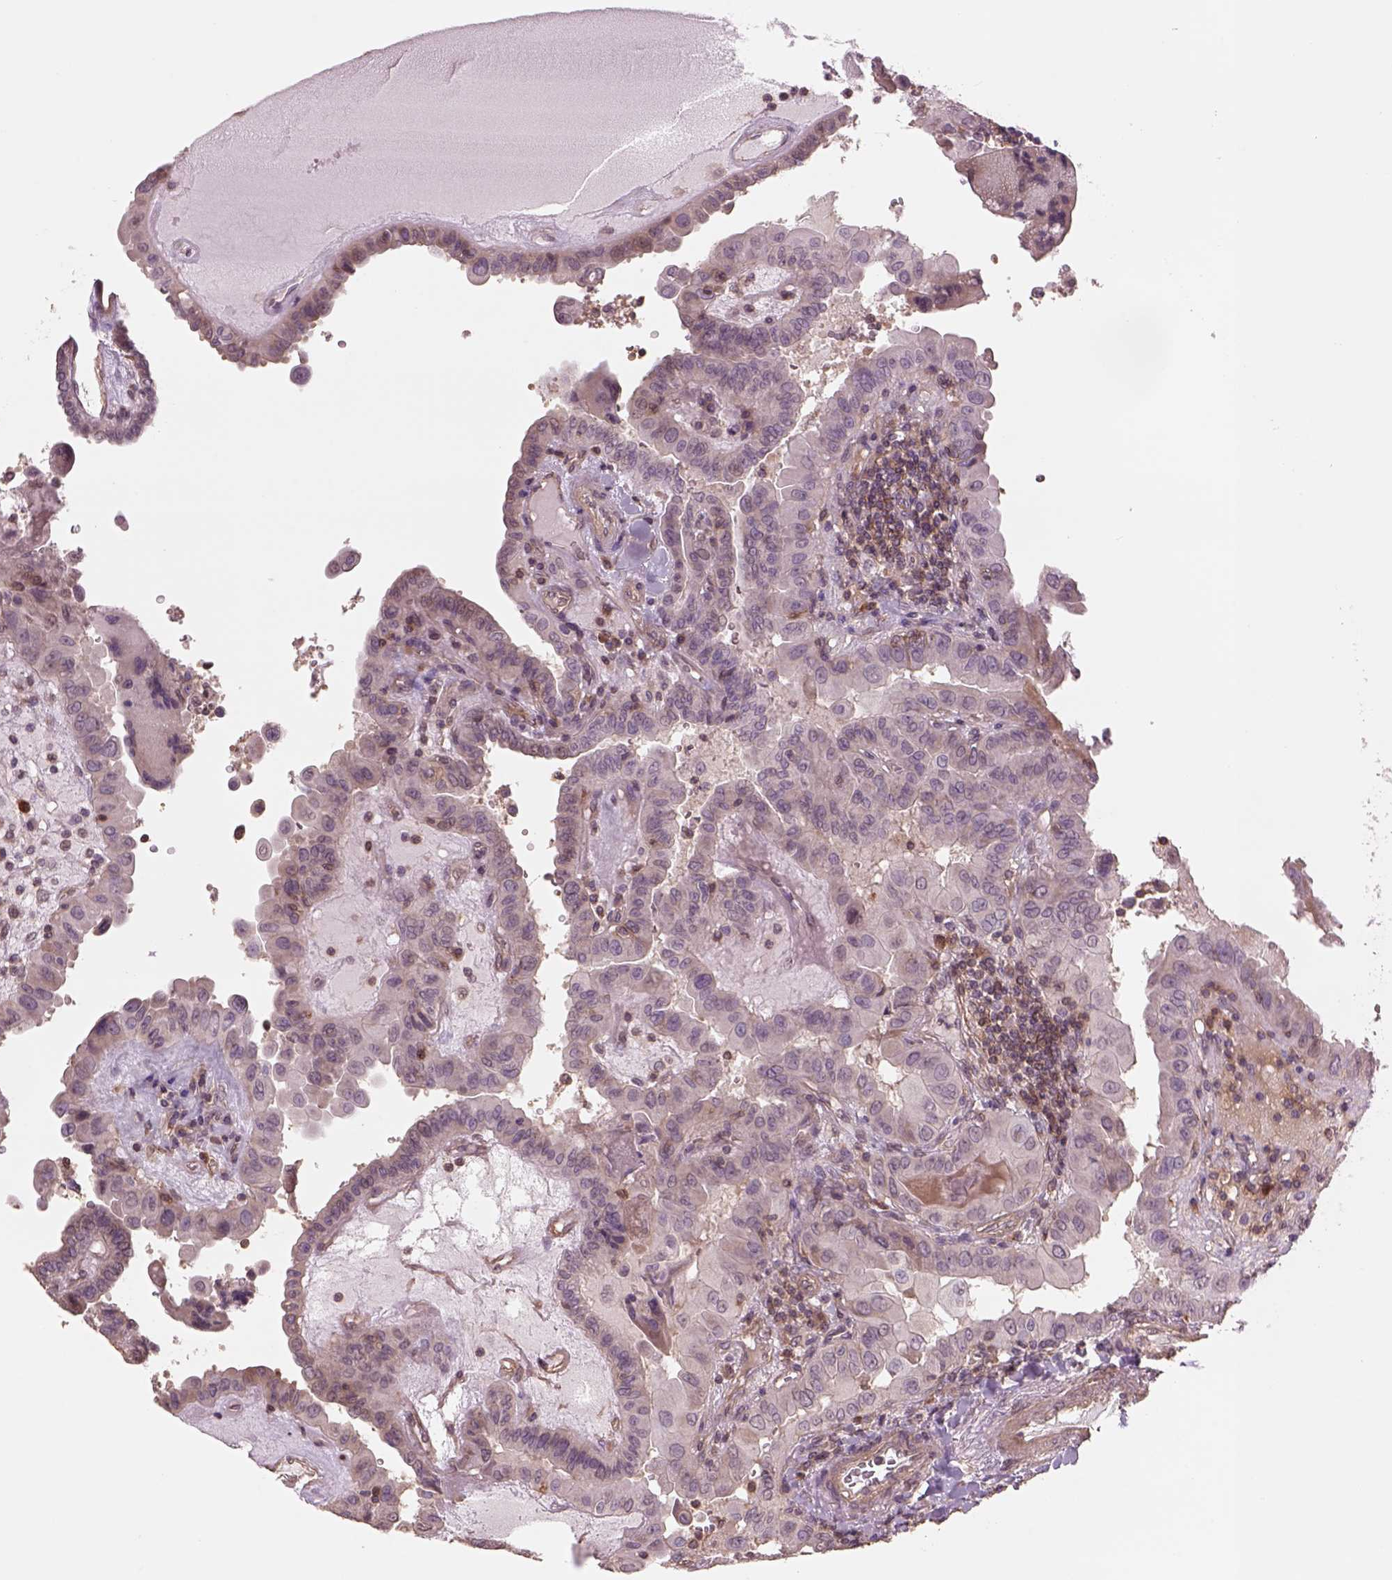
{"staining": {"intensity": "weak", "quantity": "<25%", "location": "cytoplasmic/membranous"}, "tissue": "thyroid cancer", "cell_type": "Tumor cells", "image_type": "cancer", "snomed": [{"axis": "morphology", "description": "Papillary adenocarcinoma, NOS"}, {"axis": "topography", "description": "Thyroid gland"}], "caption": "Immunohistochemistry histopathology image of human thyroid papillary adenocarcinoma stained for a protein (brown), which displays no positivity in tumor cells.", "gene": "LIN7A", "patient": {"sex": "female", "age": 37}}